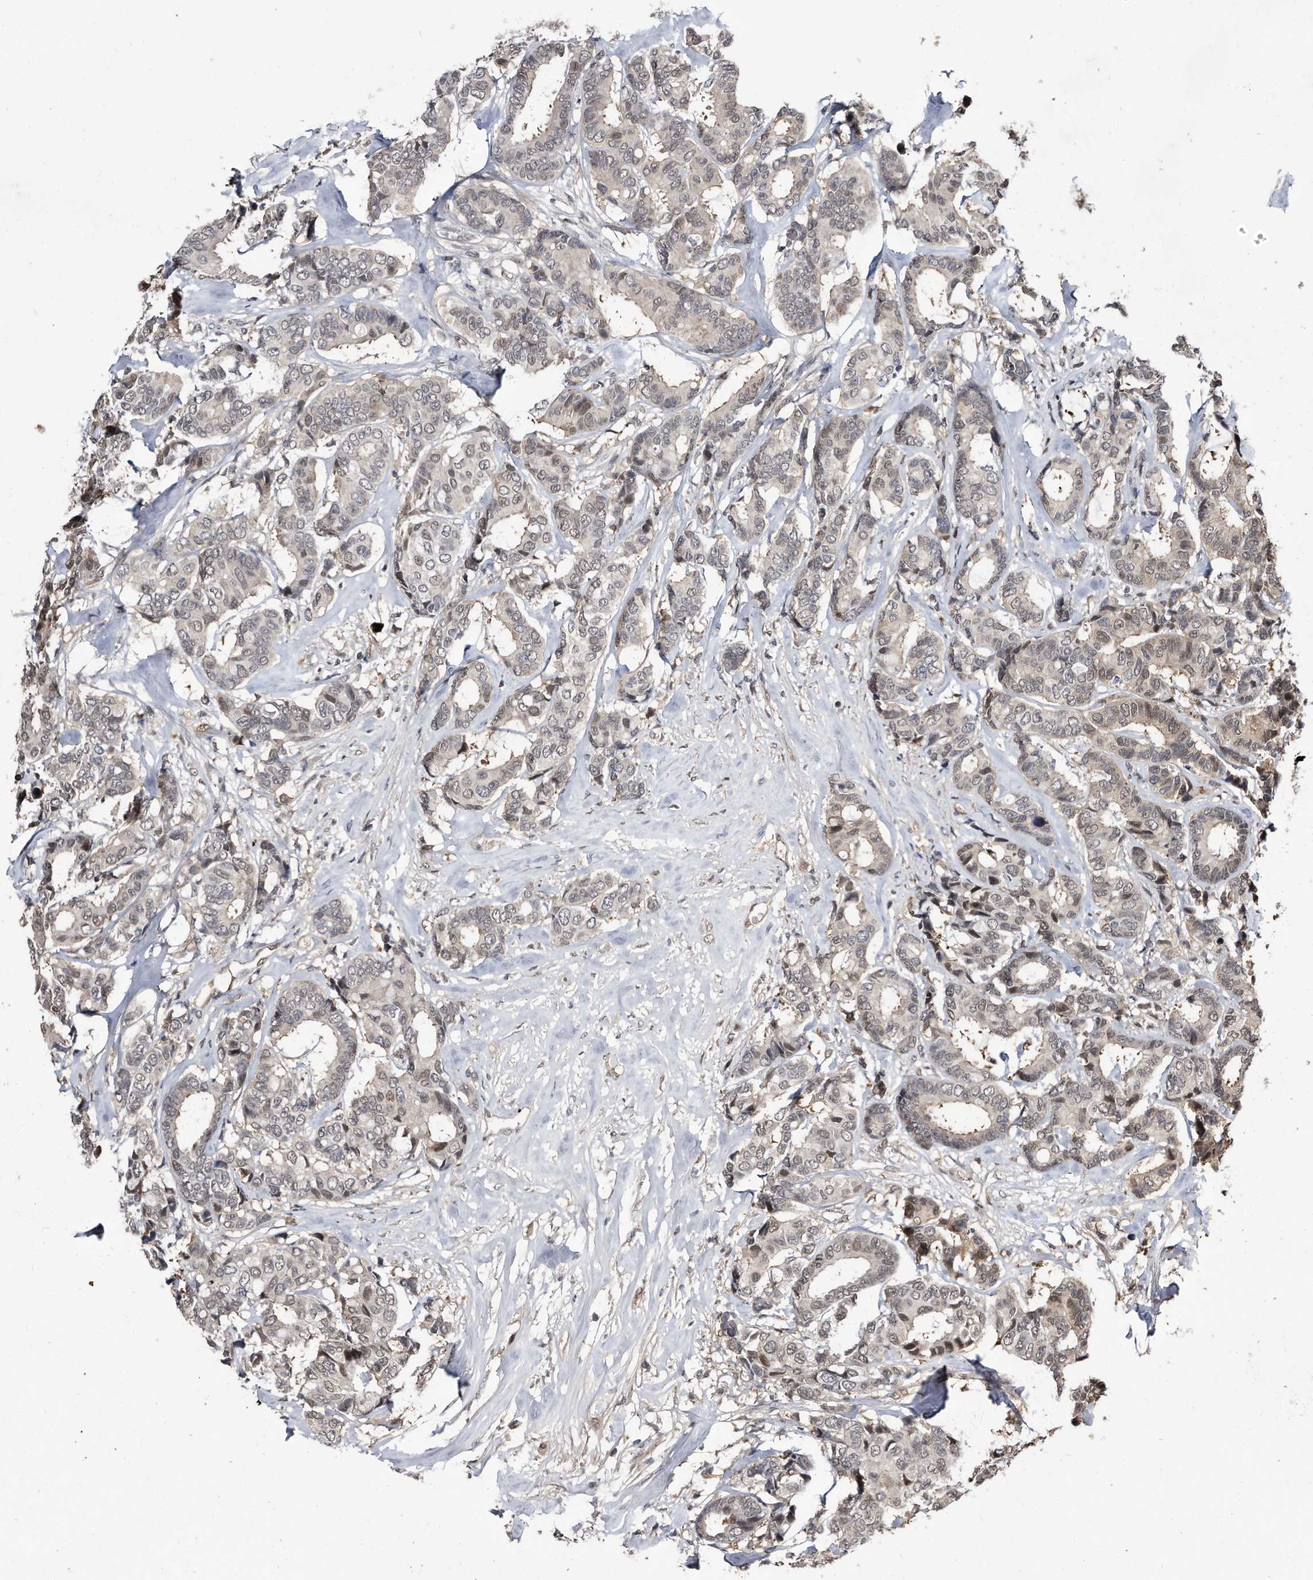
{"staining": {"intensity": "weak", "quantity": "25%-75%", "location": "nuclear"}, "tissue": "breast cancer", "cell_type": "Tumor cells", "image_type": "cancer", "snomed": [{"axis": "morphology", "description": "Duct carcinoma"}, {"axis": "topography", "description": "Breast"}], "caption": "Protein staining of breast infiltrating ductal carcinoma tissue displays weak nuclear staining in about 25%-75% of tumor cells.", "gene": "RAD23B", "patient": {"sex": "female", "age": 87}}